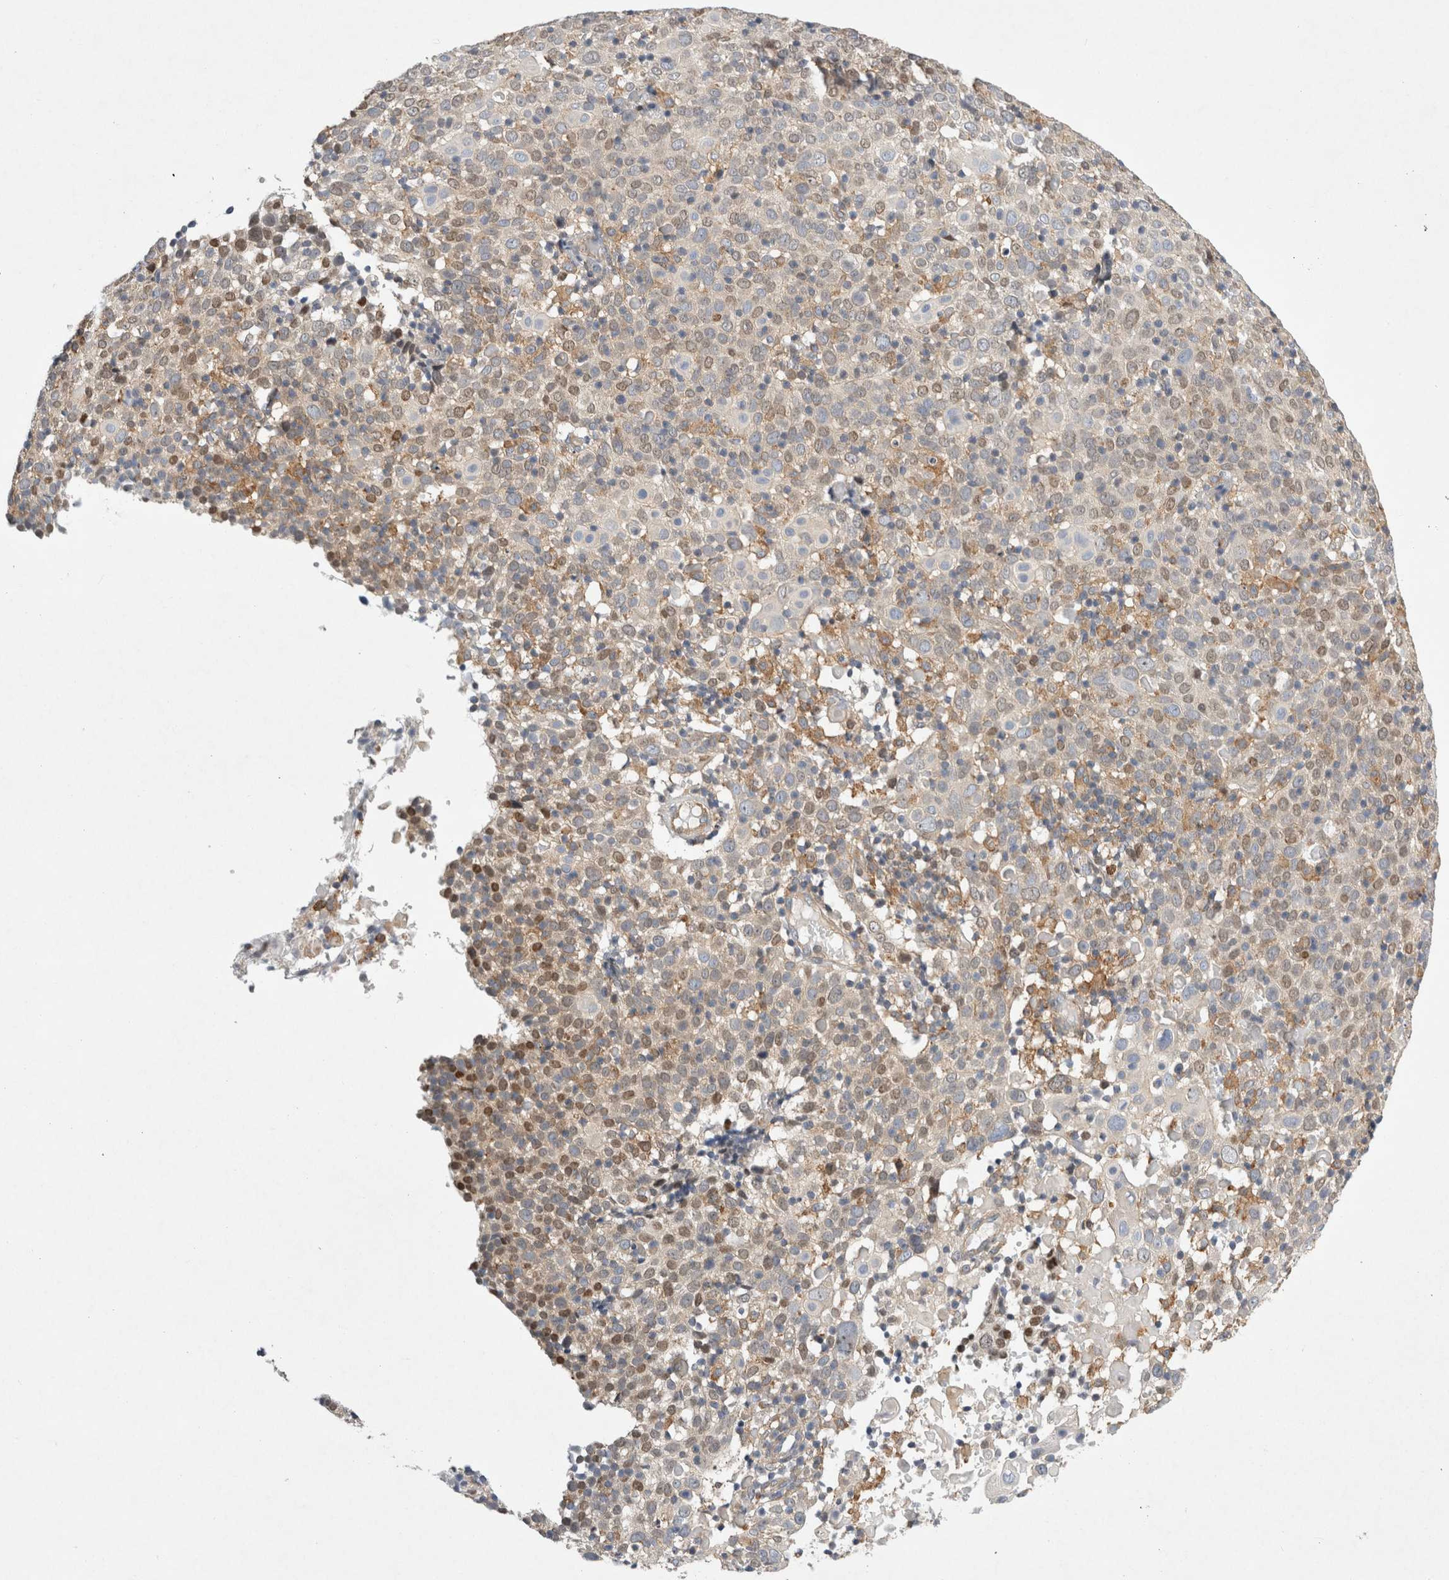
{"staining": {"intensity": "moderate", "quantity": "25%-75%", "location": "cytoplasmic/membranous,nuclear"}, "tissue": "cervical cancer", "cell_type": "Tumor cells", "image_type": "cancer", "snomed": [{"axis": "morphology", "description": "Squamous cell carcinoma, NOS"}, {"axis": "topography", "description": "Cervix"}], "caption": "The histopathology image shows staining of cervical cancer, revealing moderate cytoplasmic/membranous and nuclear protein staining (brown color) within tumor cells. Using DAB (3,3'-diaminobenzidine) (brown) and hematoxylin (blue) stains, captured at high magnification using brightfield microscopy.", "gene": "CDCA7L", "patient": {"sex": "female", "age": 74}}